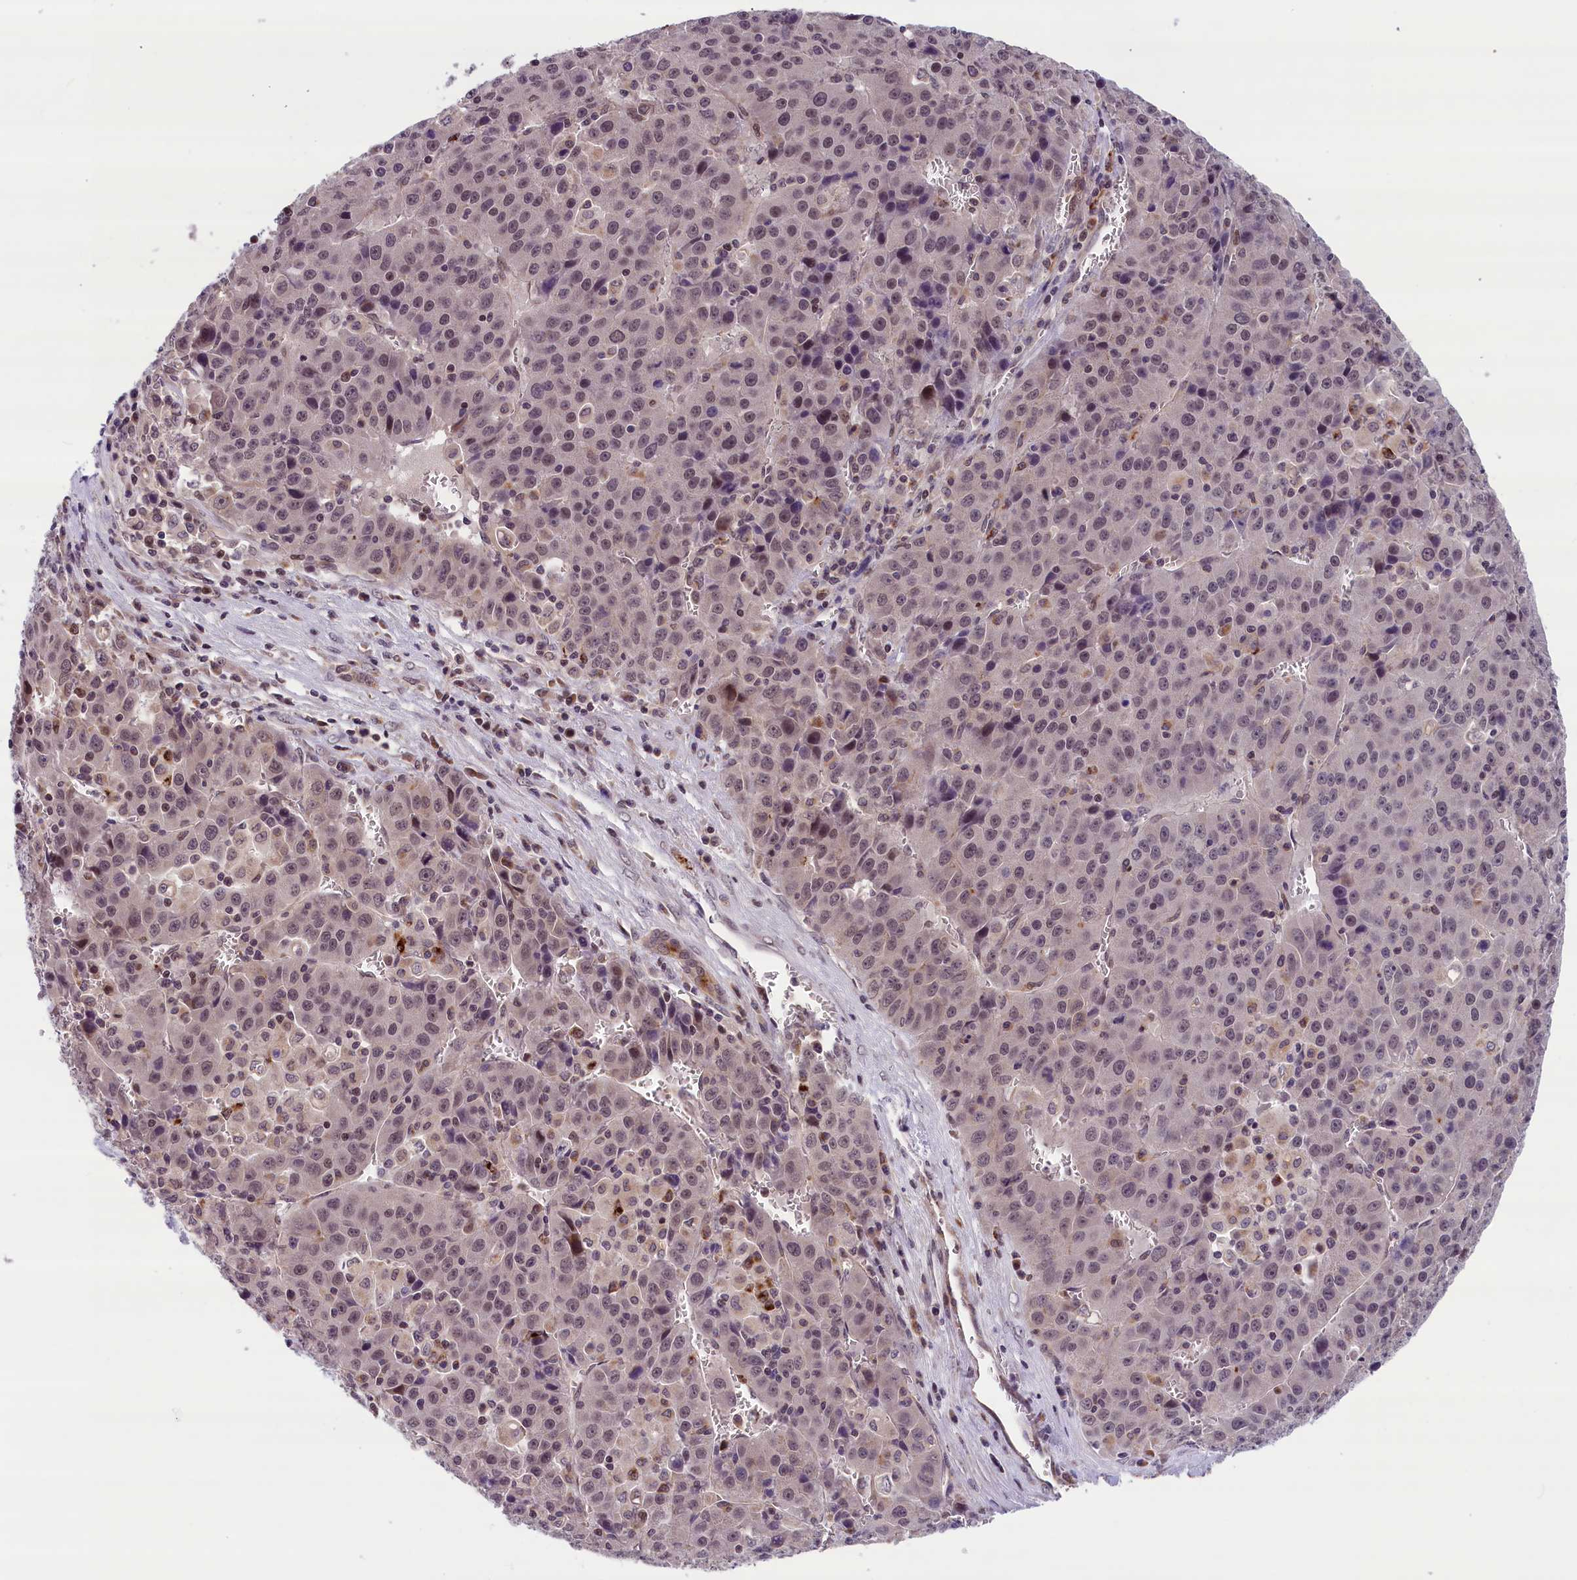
{"staining": {"intensity": "moderate", "quantity": "25%-75%", "location": "nuclear"}, "tissue": "liver cancer", "cell_type": "Tumor cells", "image_type": "cancer", "snomed": [{"axis": "morphology", "description": "Carcinoma, Hepatocellular, NOS"}, {"axis": "topography", "description": "Liver"}], "caption": "This micrograph displays immunohistochemistry (IHC) staining of liver cancer, with medium moderate nuclear positivity in about 25%-75% of tumor cells.", "gene": "KCNK6", "patient": {"sex": "female", "age": 53}}